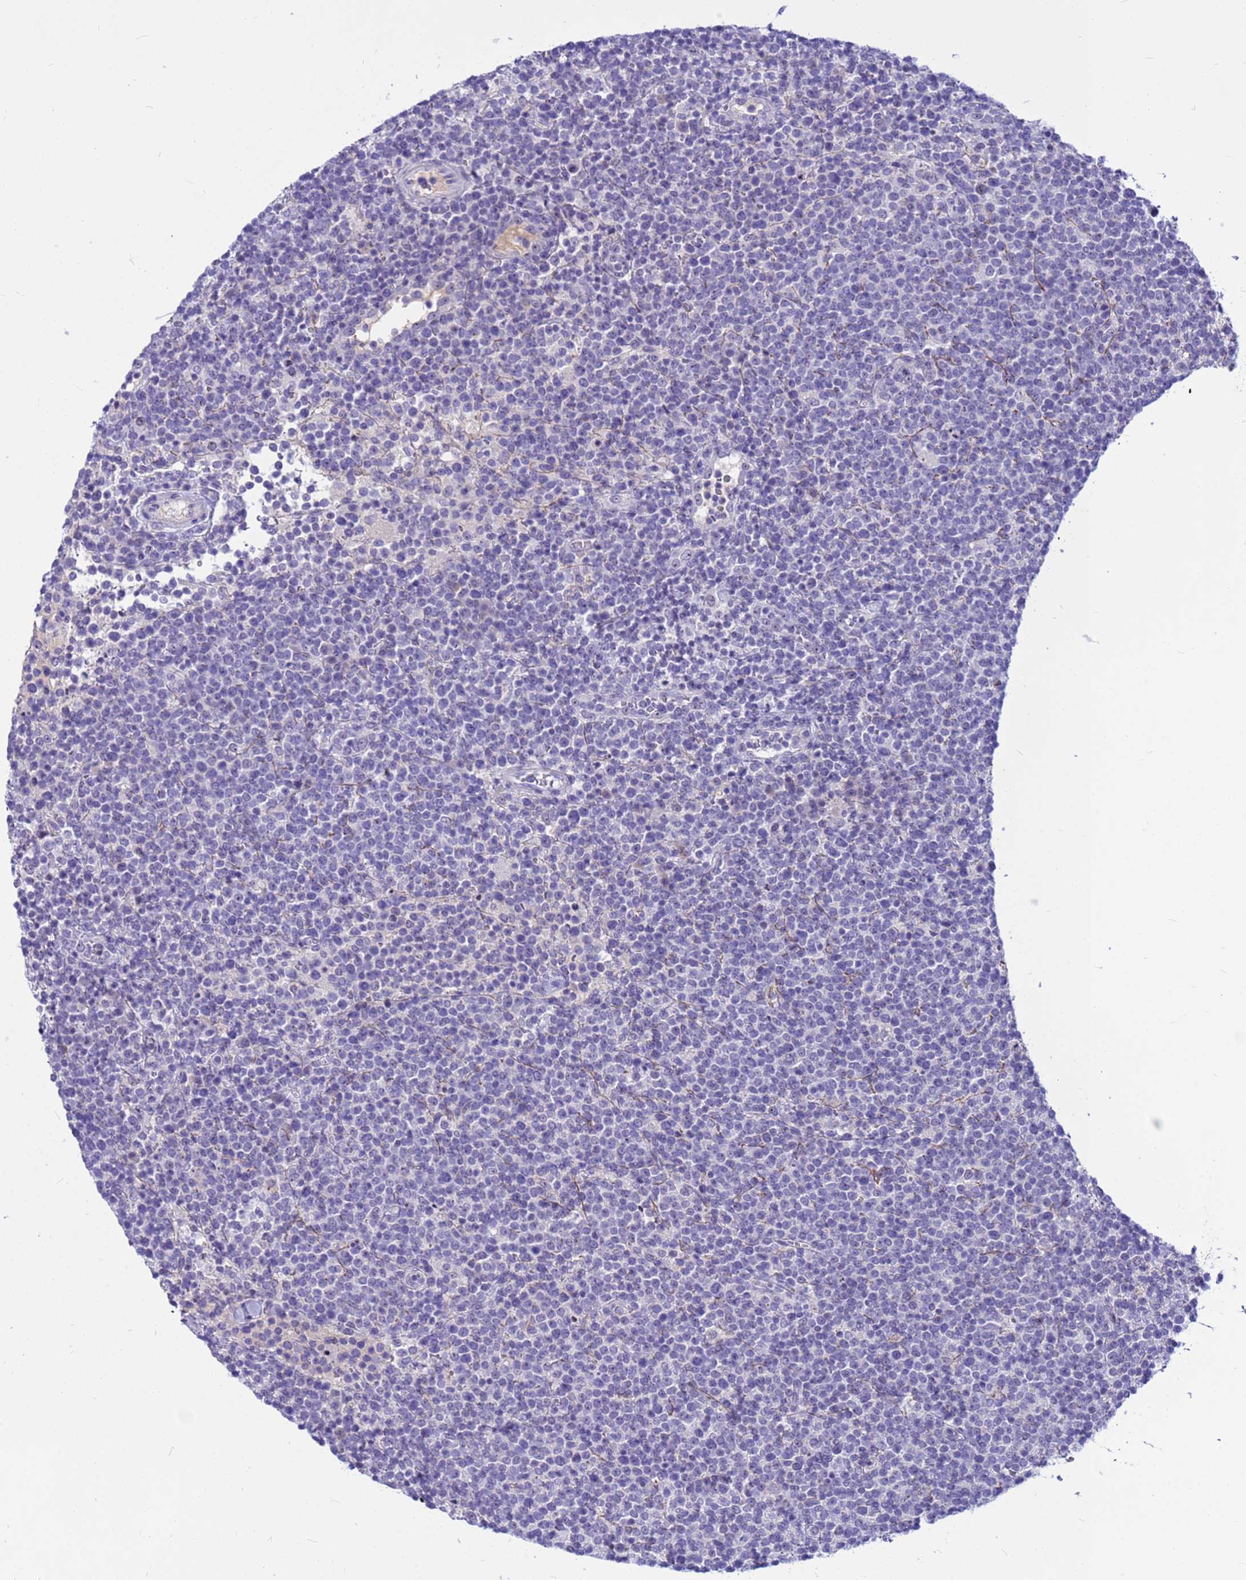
{"staining": {"intensity": "negative", "quantity": "none", "location": "none"}, "tissue": "lymphoma", "cell_type": "Tumor cells", "image_type": "cancer", "snomed": [{"axis": "morphology", "description": "Malignant lymphoma, non-Hodgkin's type, High grade"}, {"axis": "topography", "description": "Lymph node"}], "caption": "Human high-grade malignant lymphoma, non-Hodgkin's type stained for a protein using immunohistochemistry (IHC) displays no positivity in tumor cells.", "gene": "DMRTC2", "patient": {"sex": "male", "age": 61}}